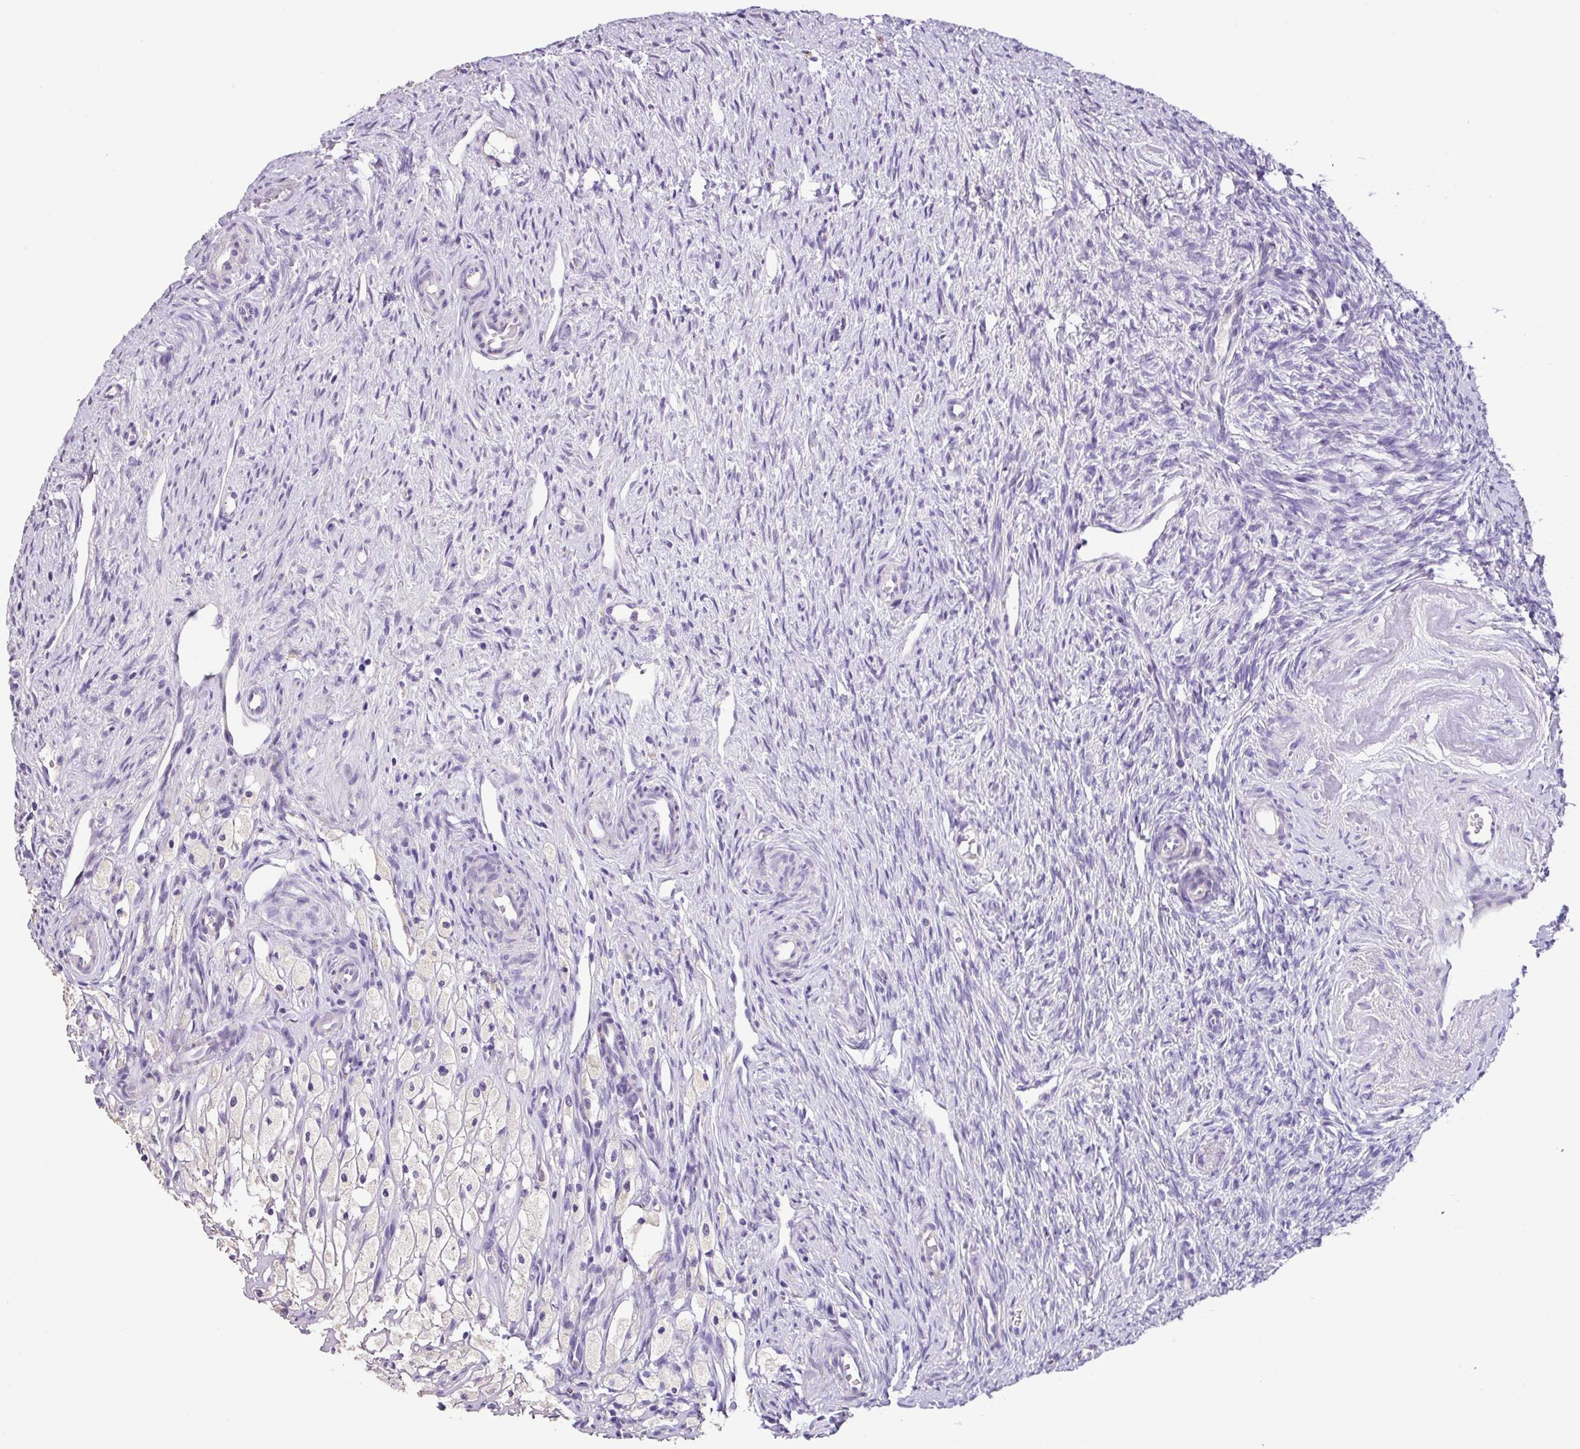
{"staining": {"intensity": "negative", "quantity": "none", "location": "none"}, "tissue": "ovary", "cell_type": "Follicle cells", "image_type": "normal", "snomed": [{"axis": "morphology", "description": "Normal tissue, NOS"}, {"axis": "topography", "description": "Ovary"}], "caption": "IHC histopathology image of unremarkable ovary stained for a protein (brown), which demonstrates no positivity in follicle cells.", "gene": "ZG16", "patient": {"sex": "female", "age": 51}}